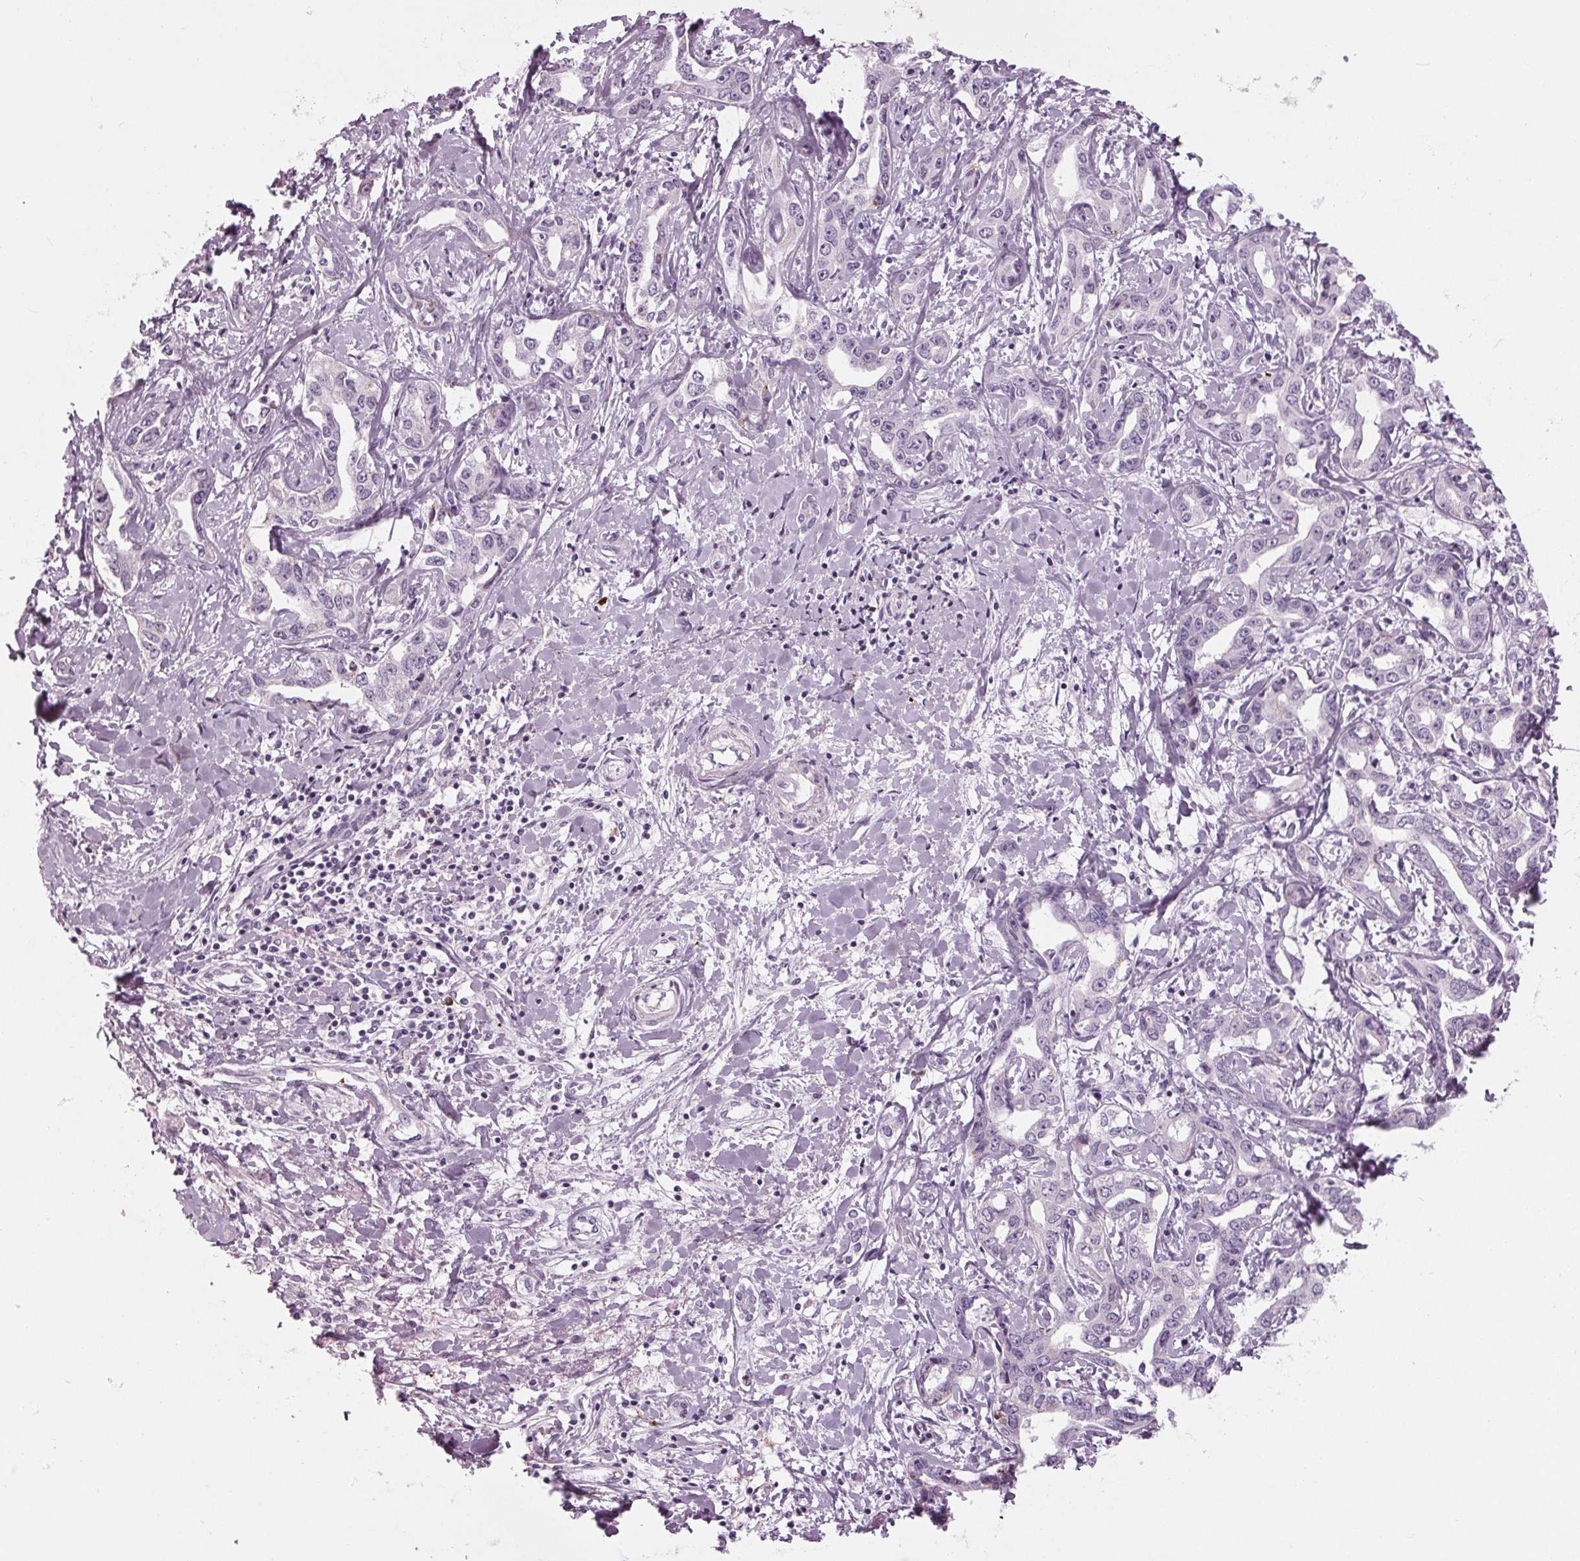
{"staining": {"intensity": "negative", "quantity": "none", "location": "none"}, "tissue": "liver cancer", "cell_type": "Tumor cells", "image_type": "cancer", "snomed": [{"axis": "morphology", "description": "Cholangiocarcinoma"}, {"axis": "topography", "description": "Liver"}], "caption": "High power microscopy image of an IHC histopathology image of liver cancer (cholangiocarcinoma), revealing no significant expression in tumor cells.", "gene": "CYP3A43", "patient": {"sex": "male", "age": 59}}